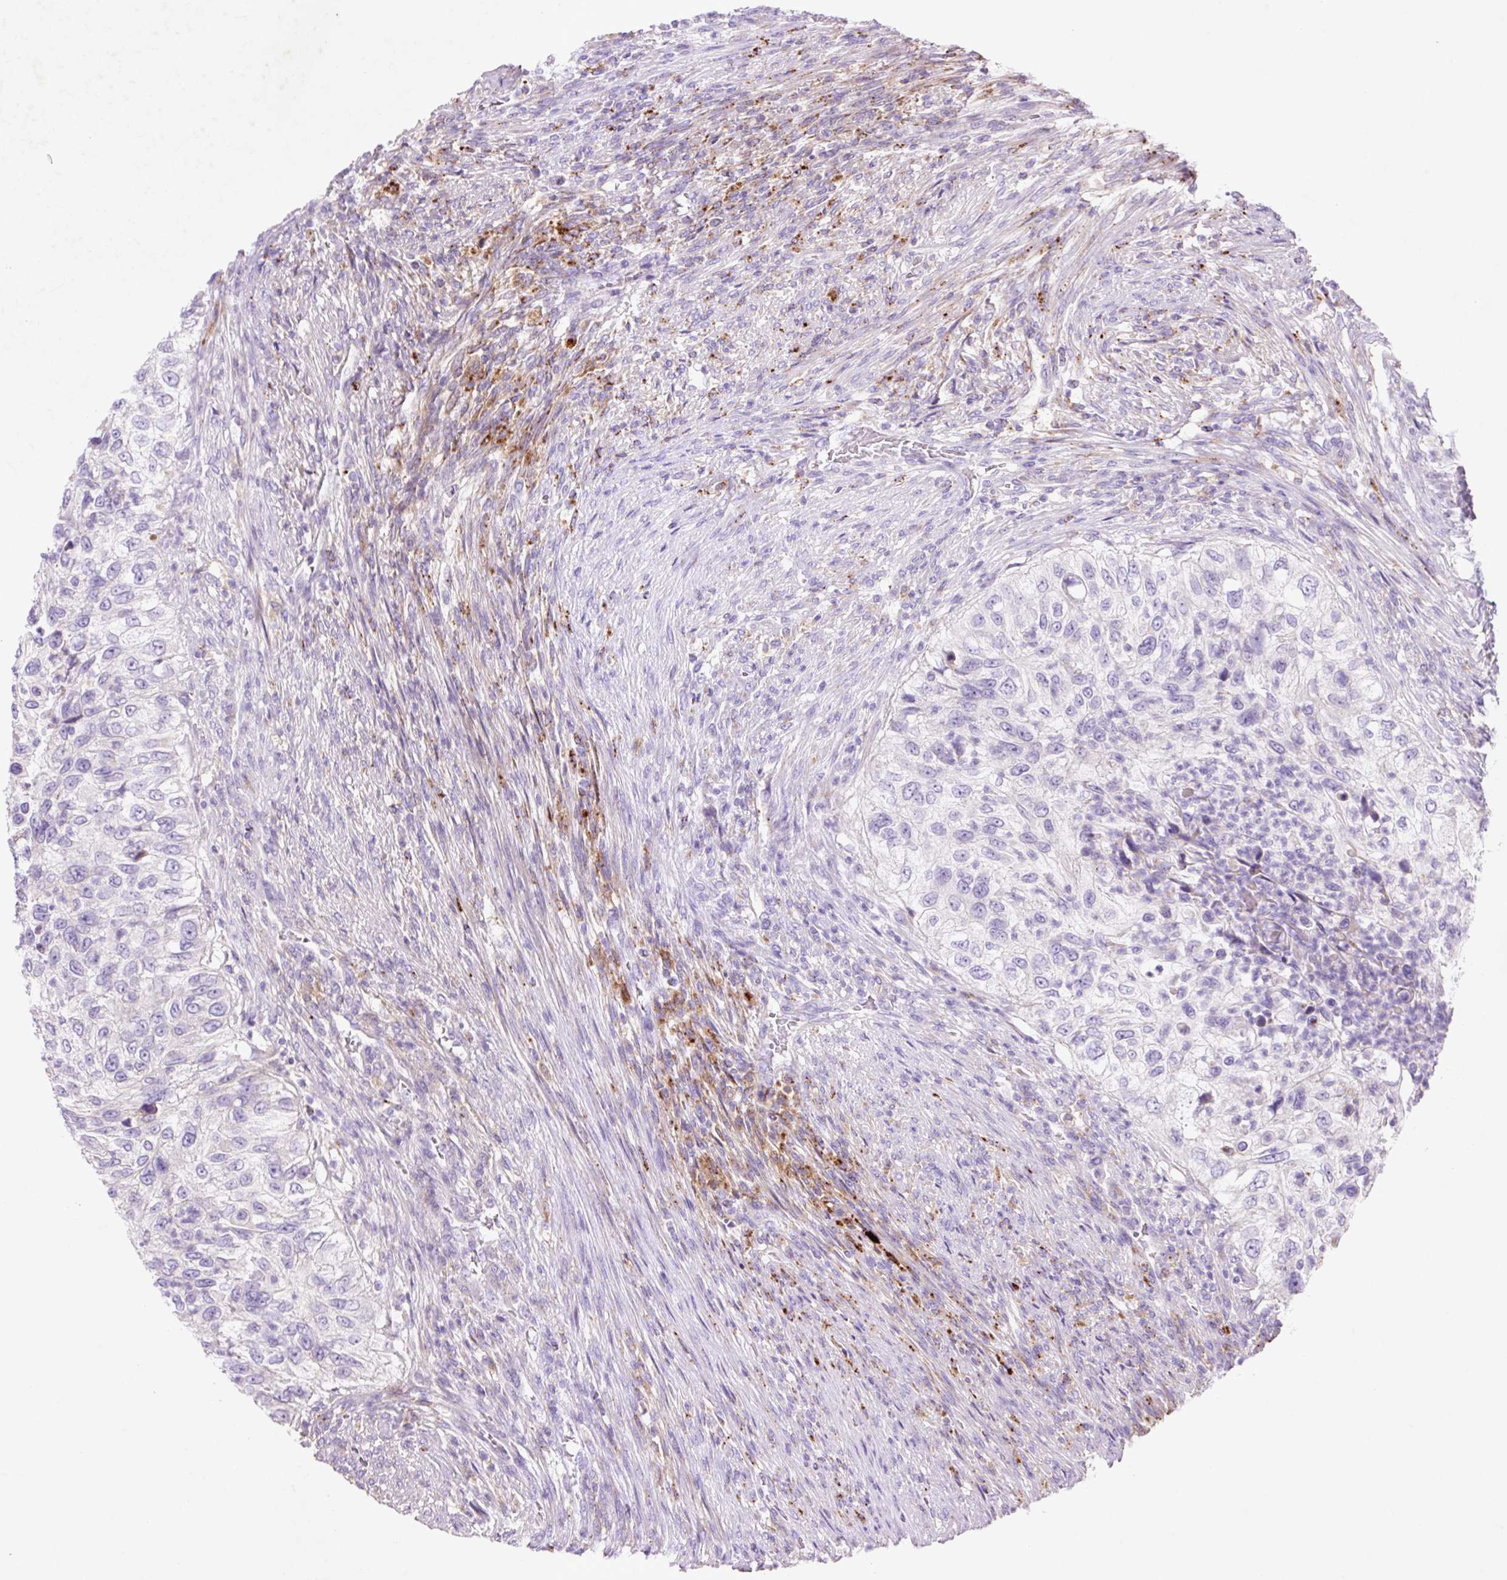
{"staining": {"intensity": "negative", "quantity": "none", "location": "none"}, "tissue": "urothelial cancer", "cell_type": "Tumor cells", "image_type": "cancer", "snomed": [{"axis": "morphology", "description": "Urothelial carcinoma, High grade"}, {"axis": "topography", "description": "Urinary bladder"}], "caption": "Immunohistochemistry image of human urothelial cancer stained for a protein (brown), which shows no staining in tumor cells.", "gene": "HEXA", "patient": {"sex": "female", "age": 60}}